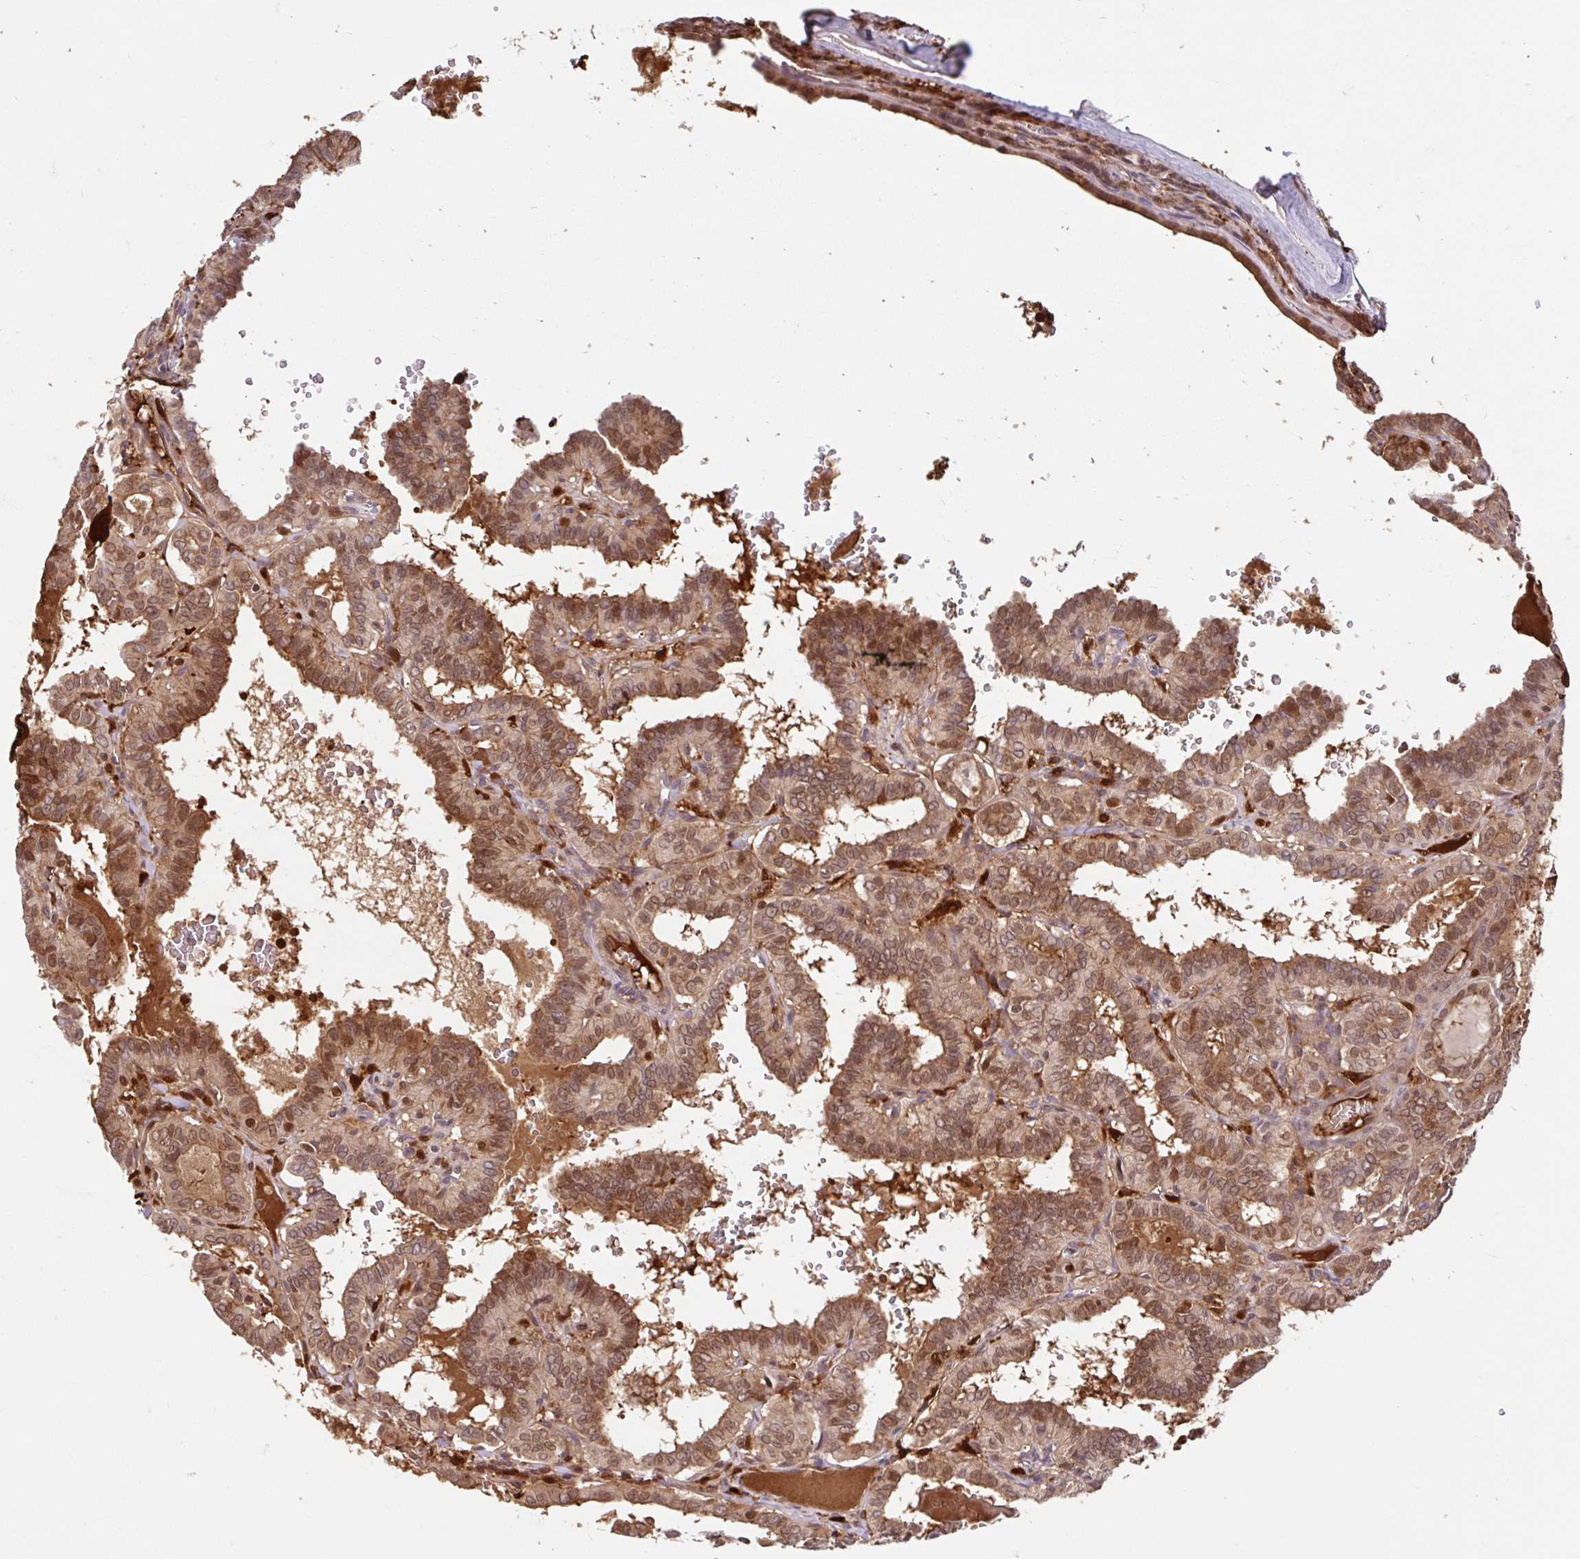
{"staining": {"intensity": "moderate", "quantity": ">75%", "location": "cytoplasmic/membranous,nuclear"}, "tissue": "thyroid cancer", "cell_type": "Tumor cells", "image_type": "cancer", "snomed": [{"axis": "morphology", "description": "Papillary adenocarcinoma, NOS"}, {"axis": "topography", "description": "Thyroid gland"}], "caption": "There is medium levels of moderate cytoplasmic/membranous and nuclear staining in tumor cells of papillary adenocarcinoma (thyroid), as demonstrated by immunohistochemical staining (brown color).", "gene": "BLVRA", "patient": {"sex": "female", "age": 21}}